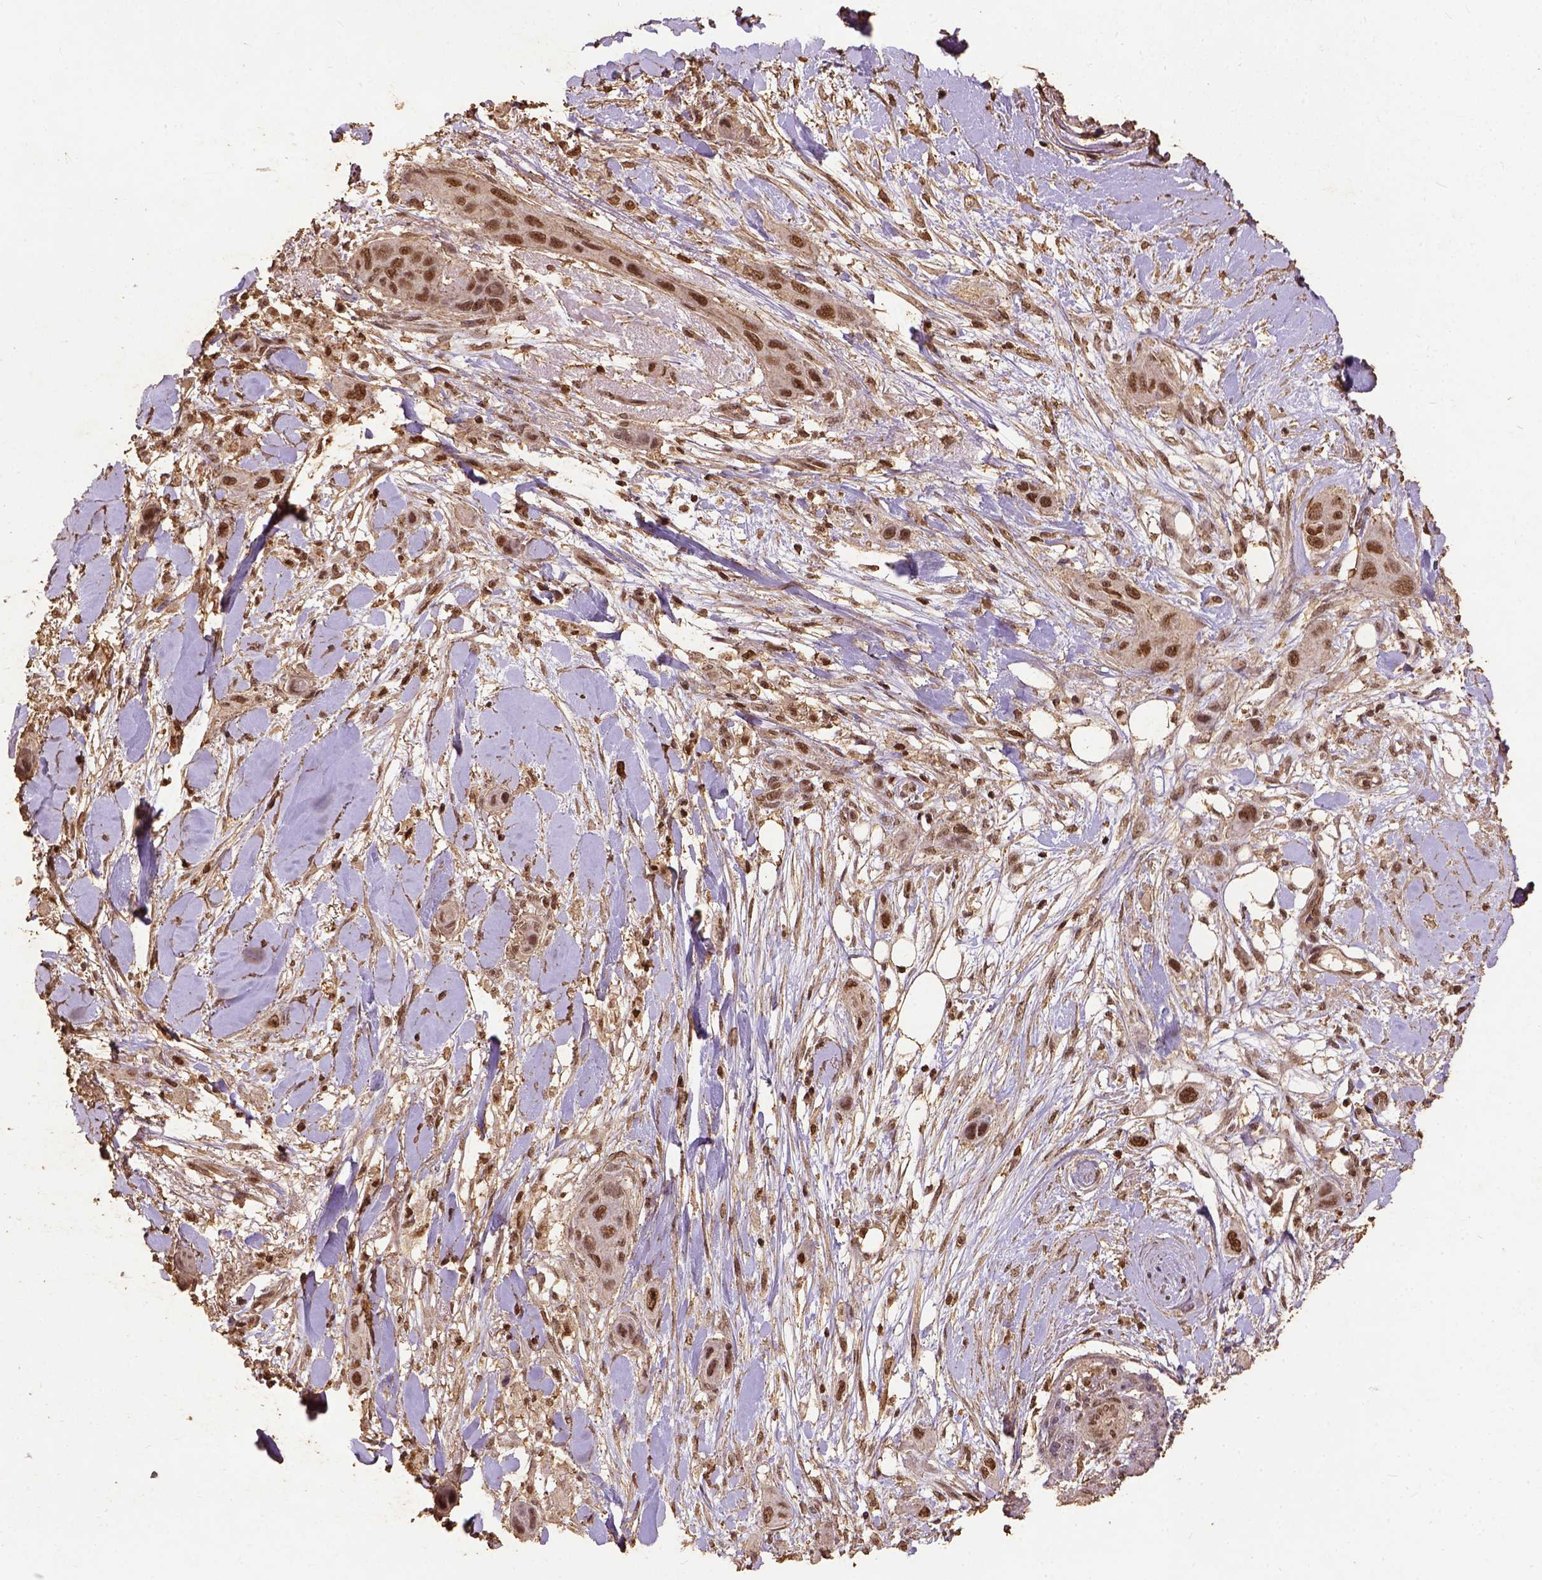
{"staining": {"intensity": "moderate", "quantity": ">75%", "location": "nuclear"}, "tissue": "skin cancer", "cell_type": "Tumor cells", "image_type": "cancer", "snomed": [{"axis": "morphology", "description": "Squamous cell carcinoma, NOS"}, {"axis": "topography", "description": "Skin"}], "caption": "Protein analysis of skin cancer (squamous cell carcinoma) tissue shows moderate nuclear staining in about >75% of tumor cells.", "gene": "NACC1", "patient": {"sex": "male", "age": 79}}